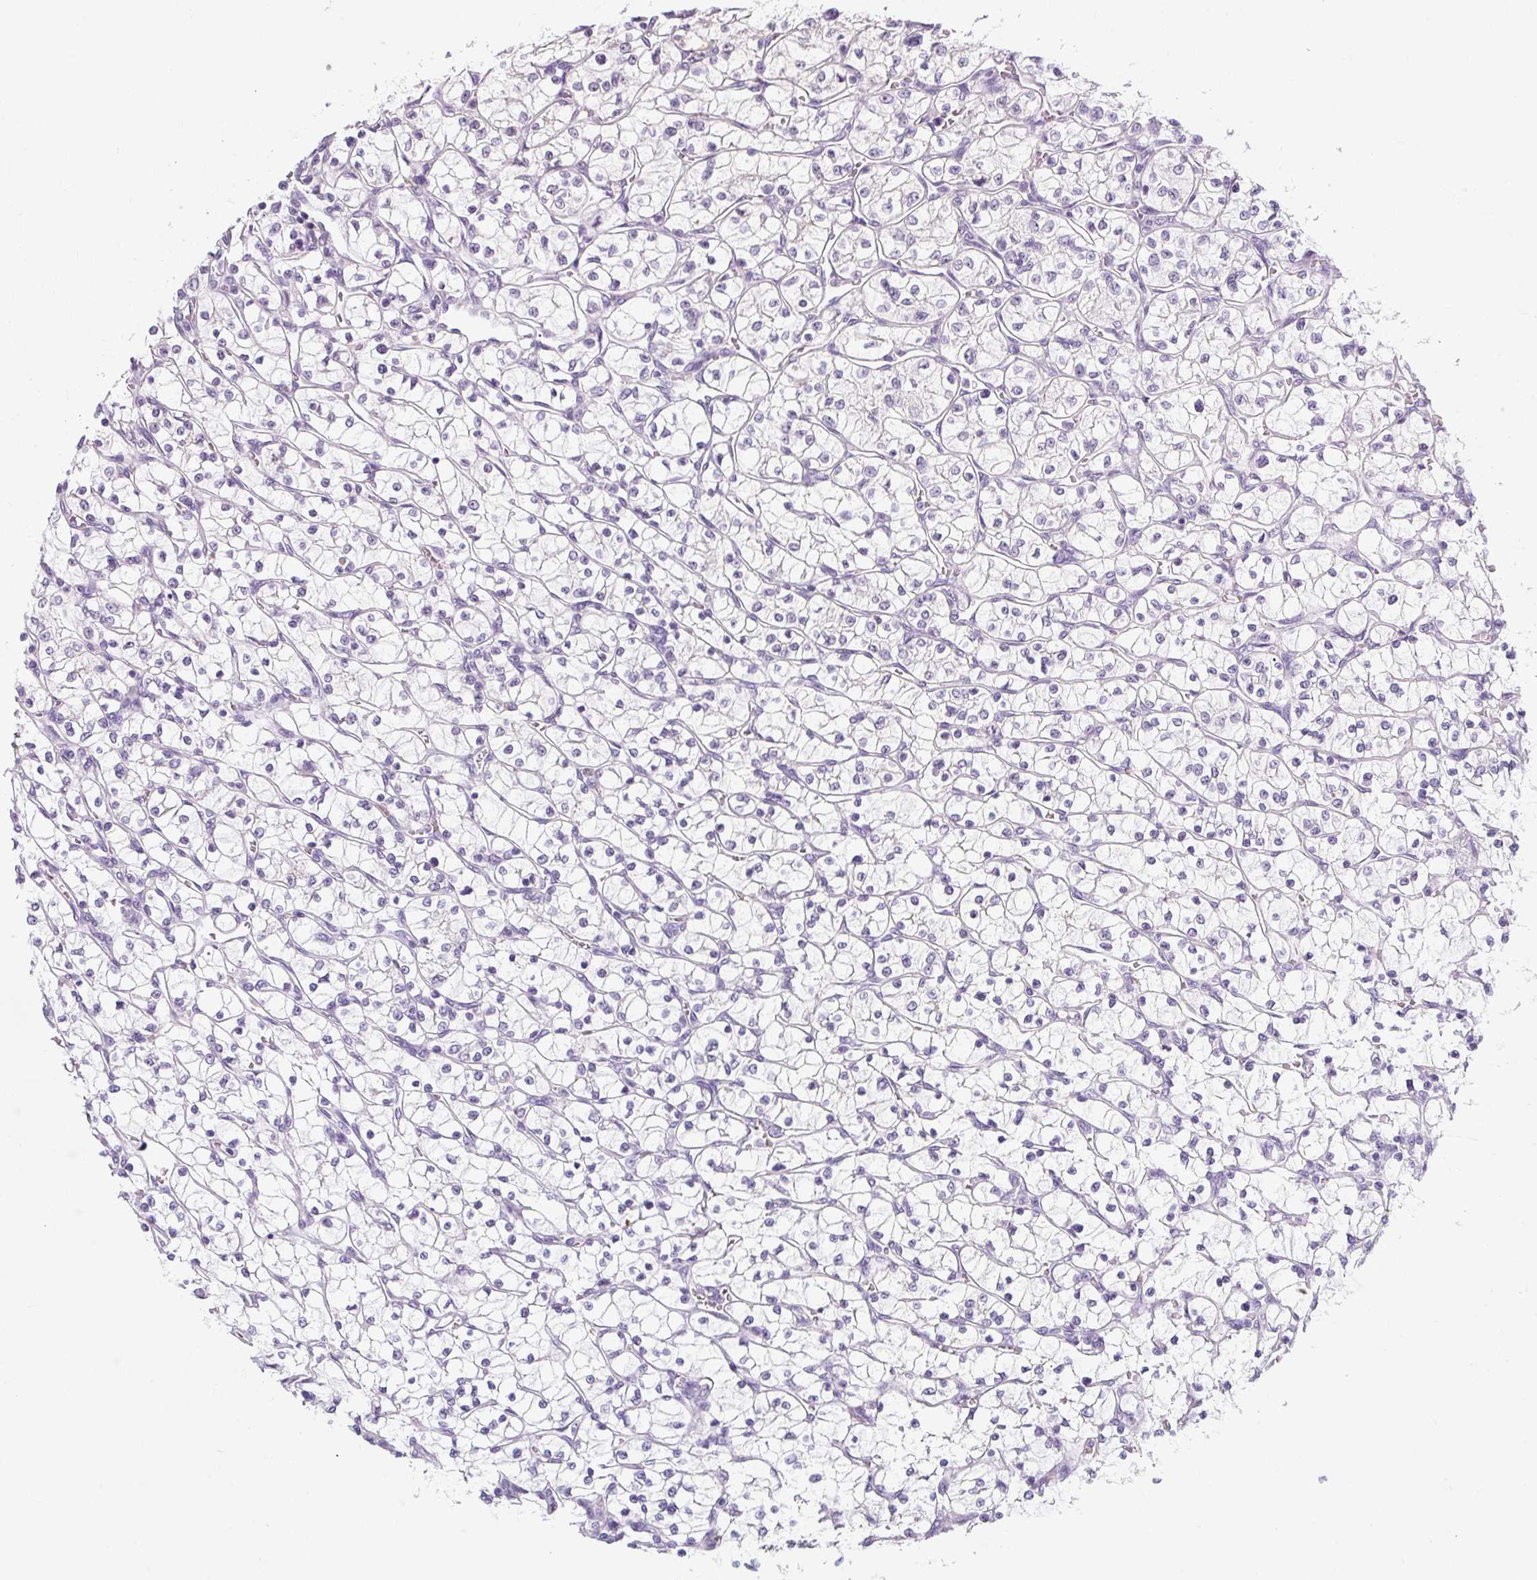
{"staining": {"intensity": "negative", "quantity": "none", "location": "none"}, "tissue": "renal cancer", "cell_type": "Tumor cells", "image_type": "cancer", "snomed": [{"axis": "morphology", "description": "Adenocarcinoma, NOS"}, {"axis": "topography", "description": "Kidney"}], "caption": "Adenocarcinoma (renal) was stained to show a protein in brown. There is no significant staining in tumor cells. (DAB immunohistochemistry, high magnification).", "gene": "RYBP", "patient": {"sex": "female", "age": 64}}